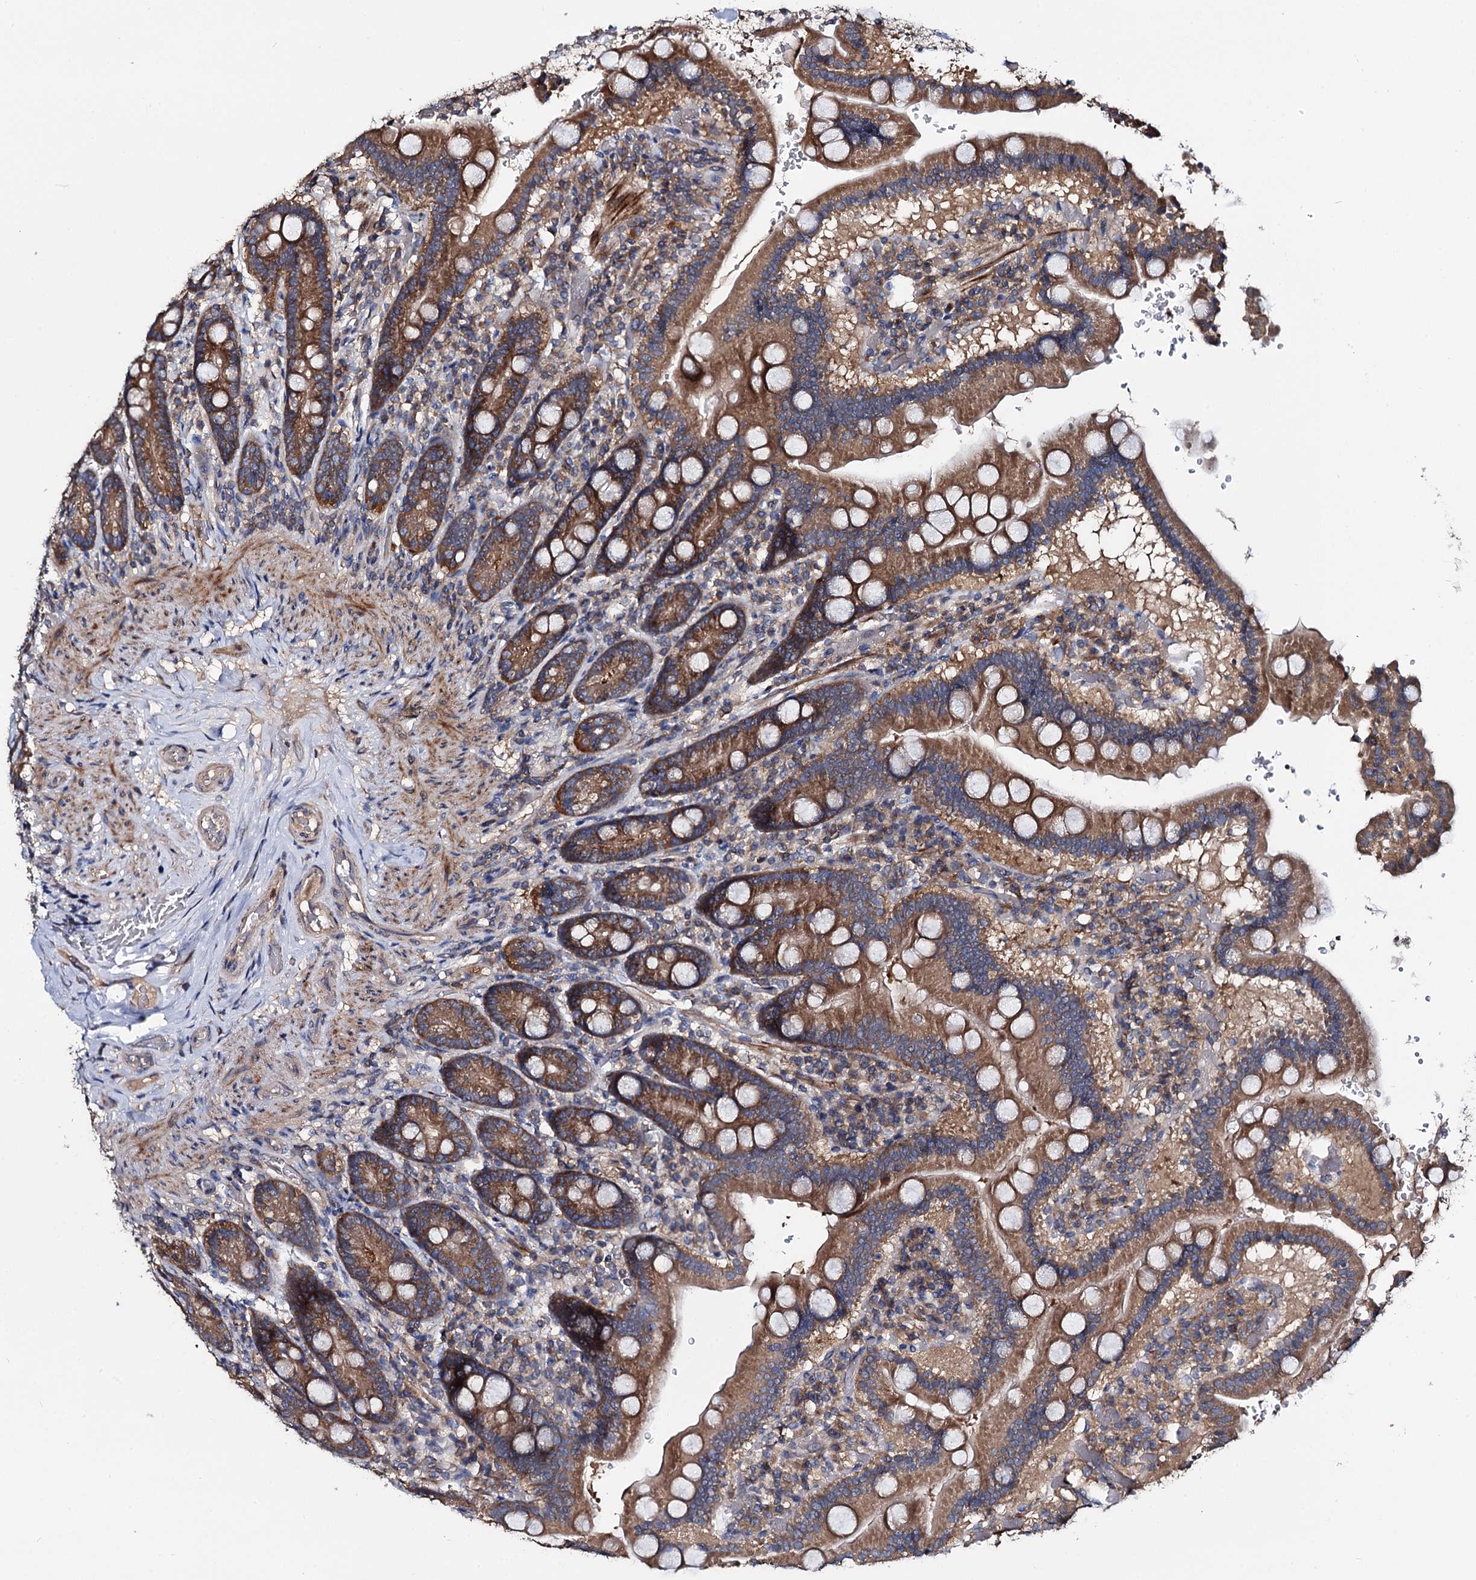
{"staining": {"intensity": "moderate", "quantity": ">75%", "location": "cytoplasmic/membranous"}, "tissue": "duodenum", "cell_type": "Glandular cells", "image_type": "normal", "snomed": [{"axis": "morphology", "description": "Normal tissue, NOS"}, {"axis": "topography", "description": "Duodenum"}], "caption": "Glandular cells demonstrate medium levels of moderate cytoplasmic/membranous positivity in approximately >75% of cells in unremarkable duodenum. Using DAB (3,3'-diaminobenzidine) (brown) and hematoxylin (blue) stains, captured at high magnification using brightfield microscopy.", "gene": "CEP192", "patient": {"sex": "female", "age": 62}}